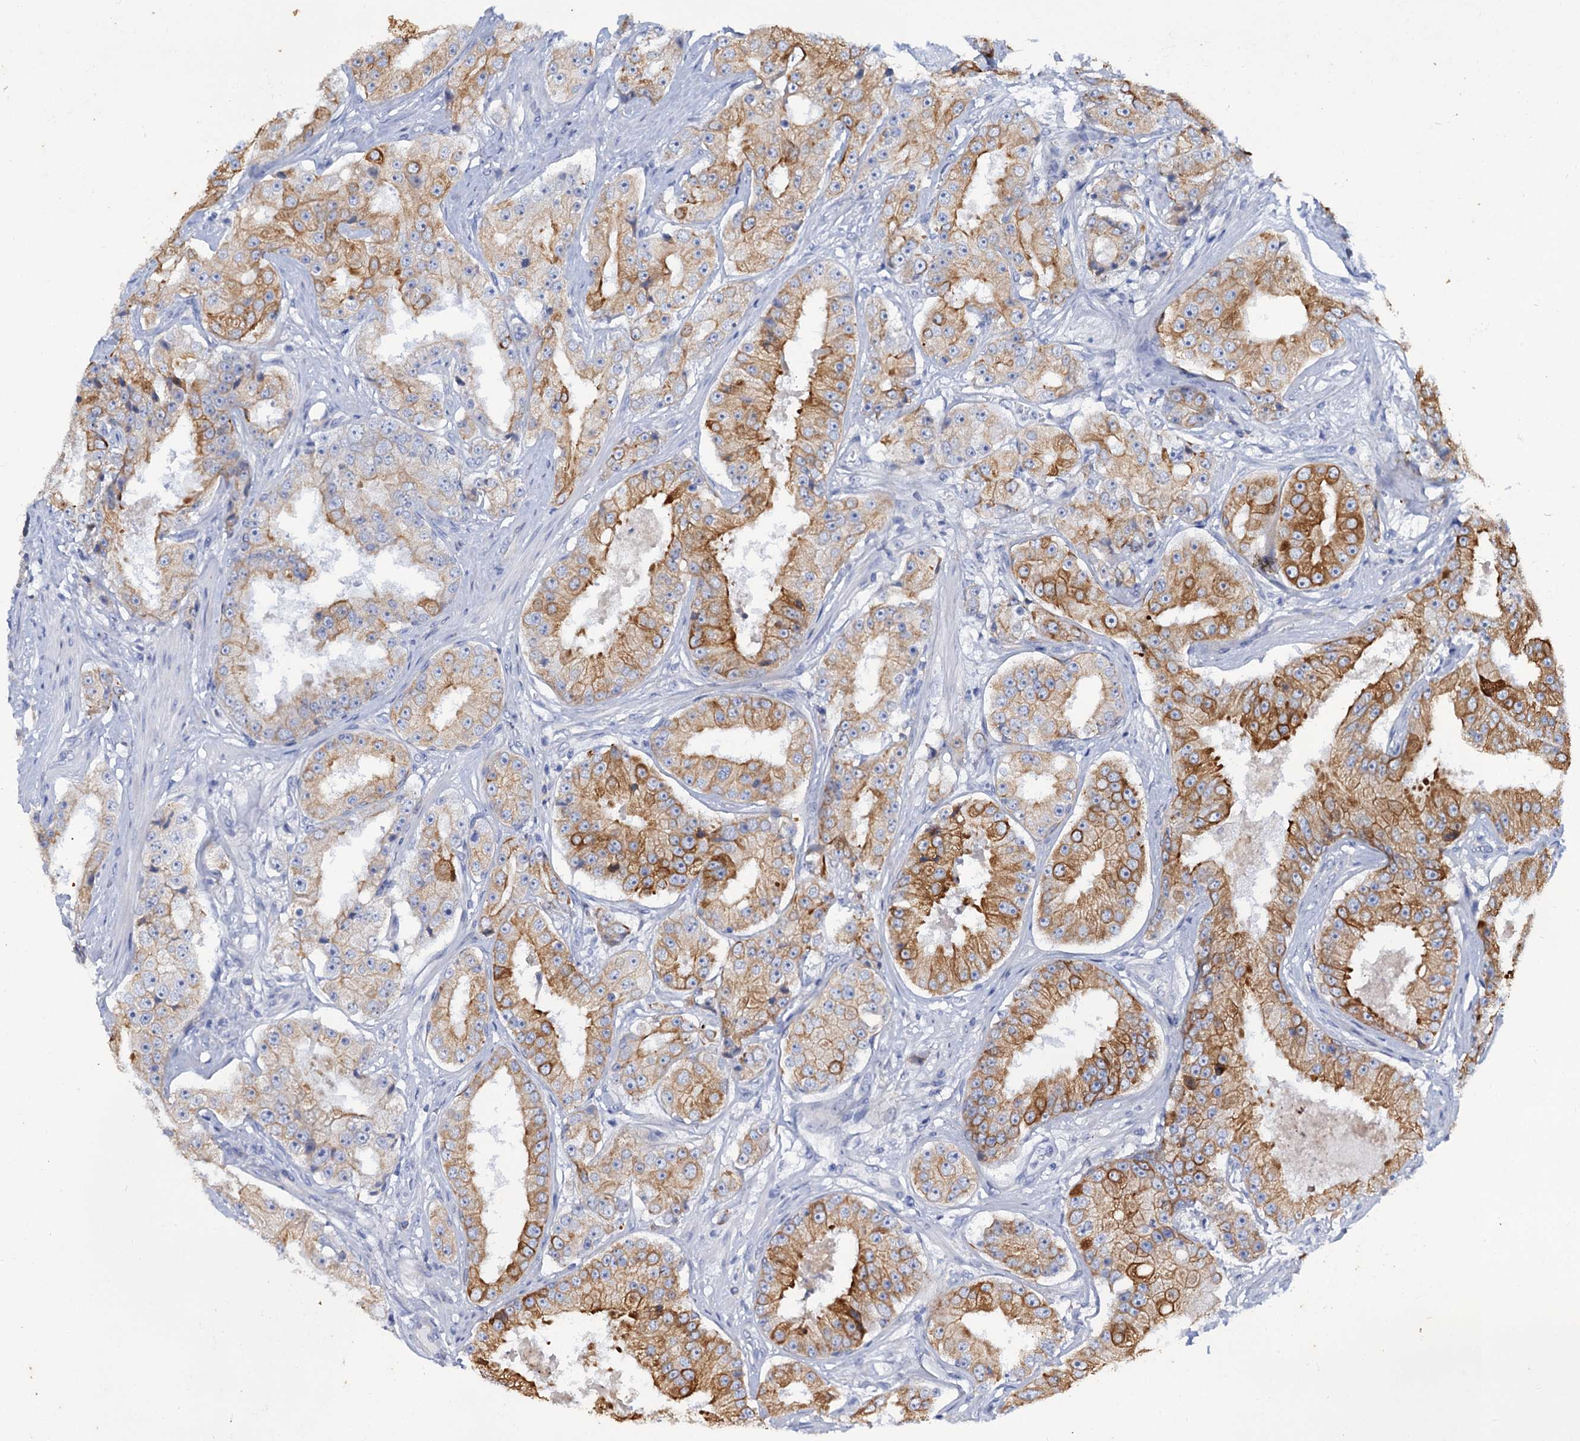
{"staining": {"intensity": "moderate", "quantity": ">75%", "location": "cytoplasmic/membranous"}, "tissue": "prostate cancer", "cell_type": "Tumor cells", "image_type": "cancer", "snomed": [{"axis": "morphology", "description": "Adenocarcinoma, High grade"}, {"axis": "topography", "description": "Prostate"}], "caption": "About >75% of tumor cells in human prostate cancer show moderate cytoplasmic/membranous protein staining as visualized by brown immunohistochemical staining.", "gene": "FAAP20", "patient": {"sex": "male", "age": 73}}